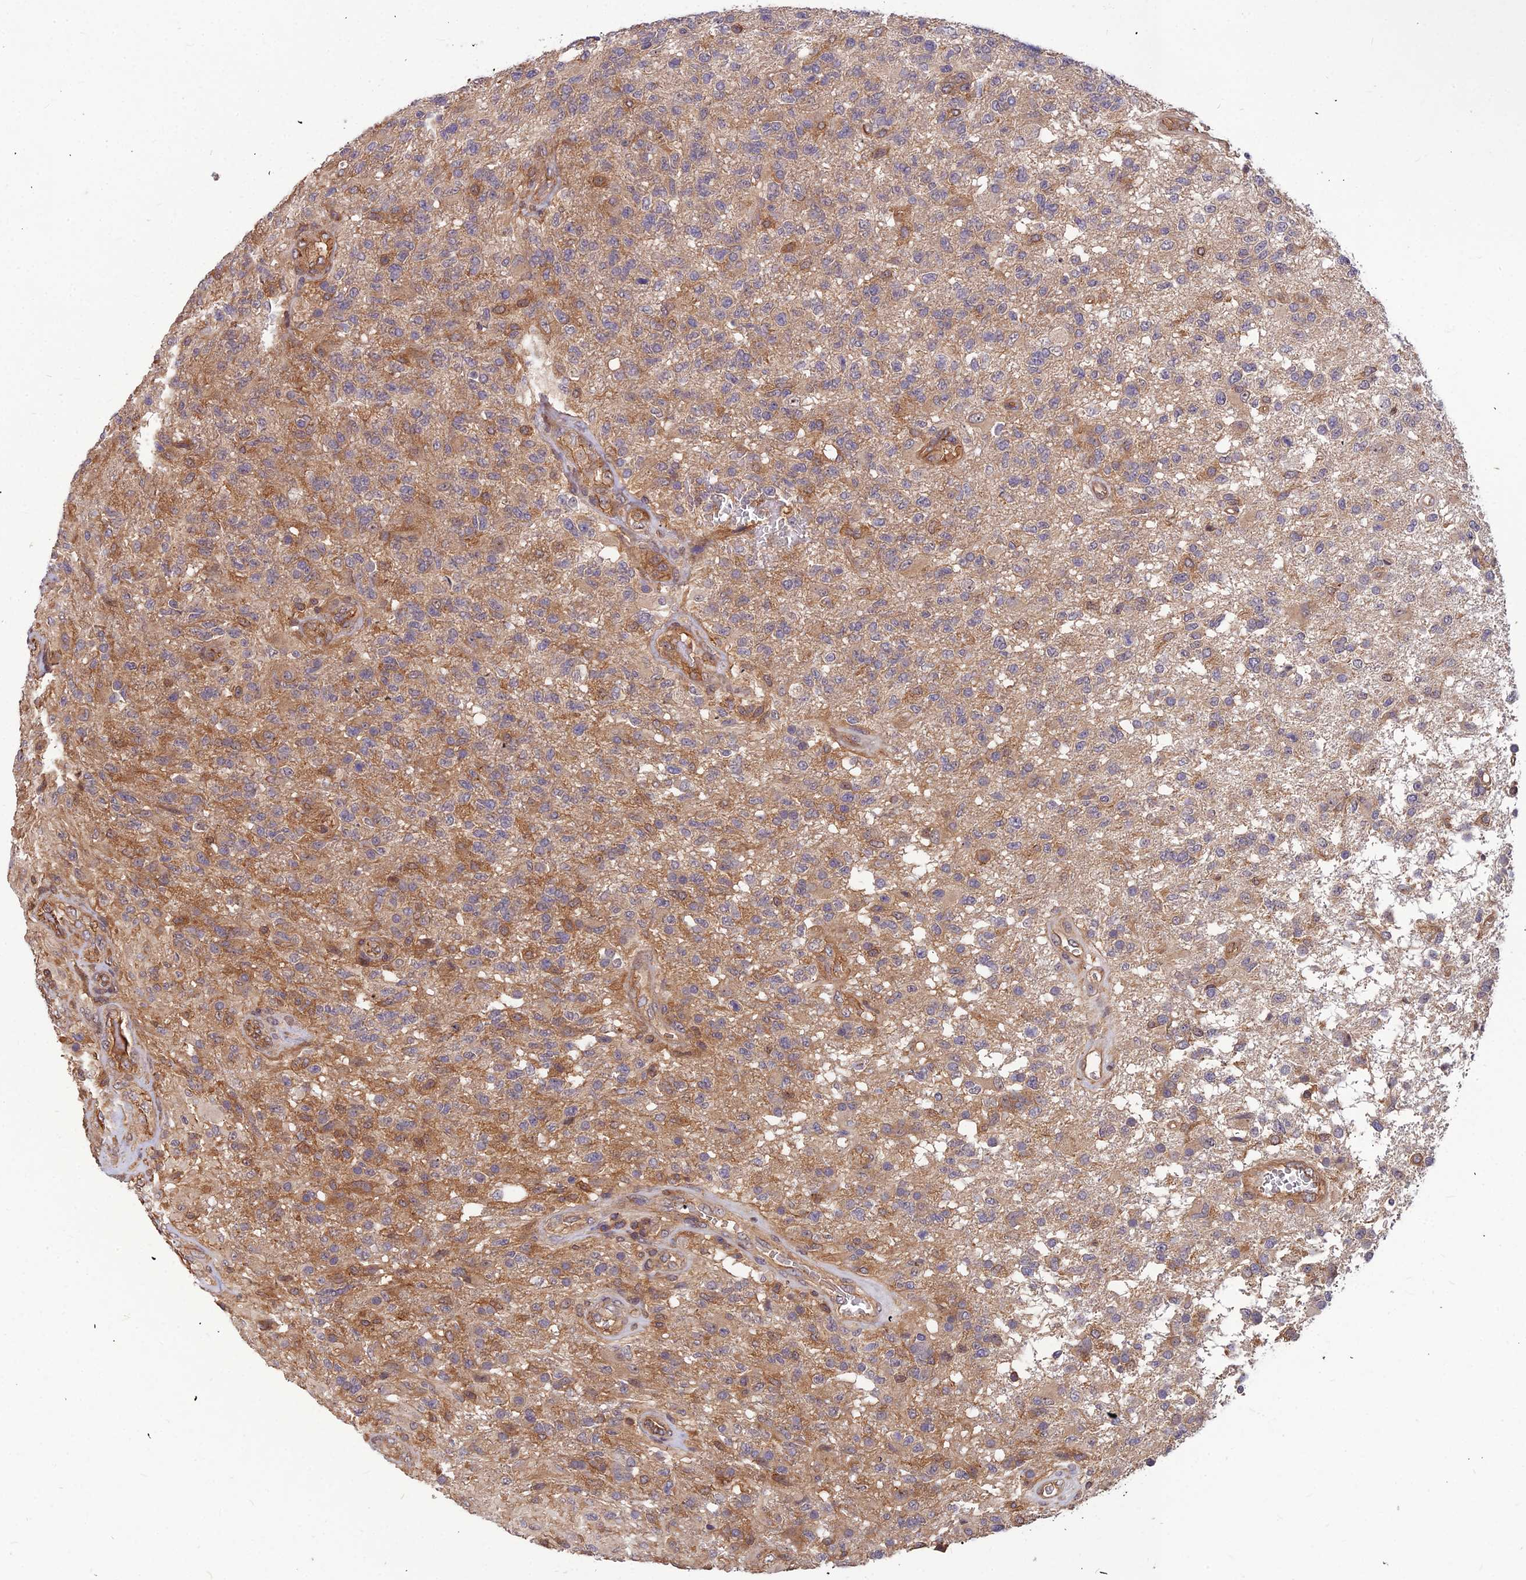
{"staining": {"intensity": "moderate", "quantity": "<25%", "location": "cytoplasmic/membranous"}, "tissue": "glioma", "cell_type": "Tumor cells", "image_type": "cancer", "snomed": [{"axis": "morphology", "description": "Glioma, malignant, High grade"}, {"axis": "topography", "description": "Brain"}], "caption": "Protein expression analysis of malignant glioma (high-grade) shows moderate cytoplasmic/membranous staining in about <25% of tumor cells.", "gene": "ZNF467", "patient": {"sex": "male", "age": 56}}